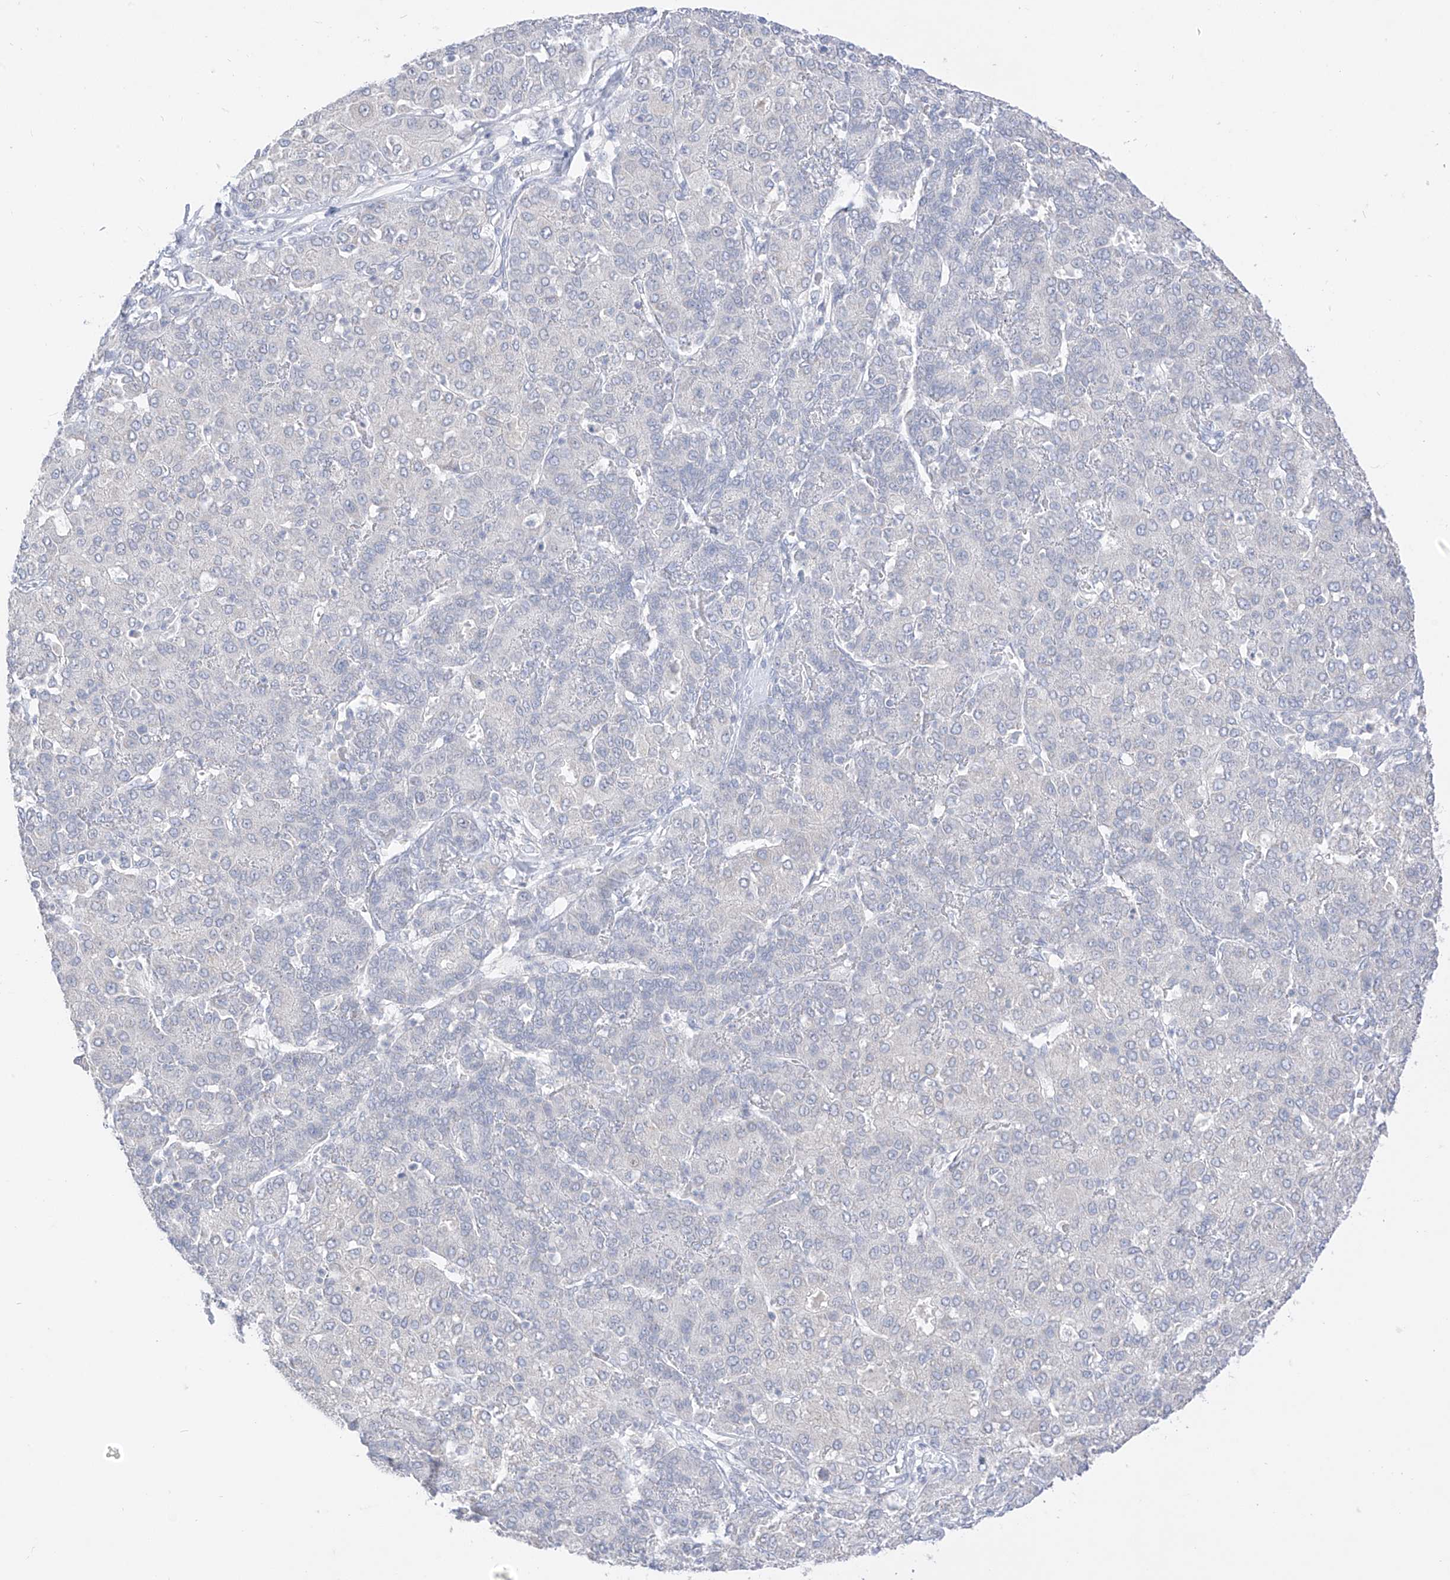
{"staining": {"intensity": "negative", "quantity": "none", "location": "none"}, "tissue": "liver cancer", "cell_type": "Tumor cells", "image_type": "cancer", "snomed": [{"axis": "morphology", "description": "Carcinoma, Hepatocellular, NOS"}, {"axis": "topography", "description": "Liver"}], "caption": "Liver cancer was stained to show a protein in brown. There is no significant expression in tumor cells. (DAB (3,3'-diaminobenzidine) immunohistochemistry (IHC), high magnification).", "gene": "BARX2", "patient": {"sex": "male", "age": 65}}